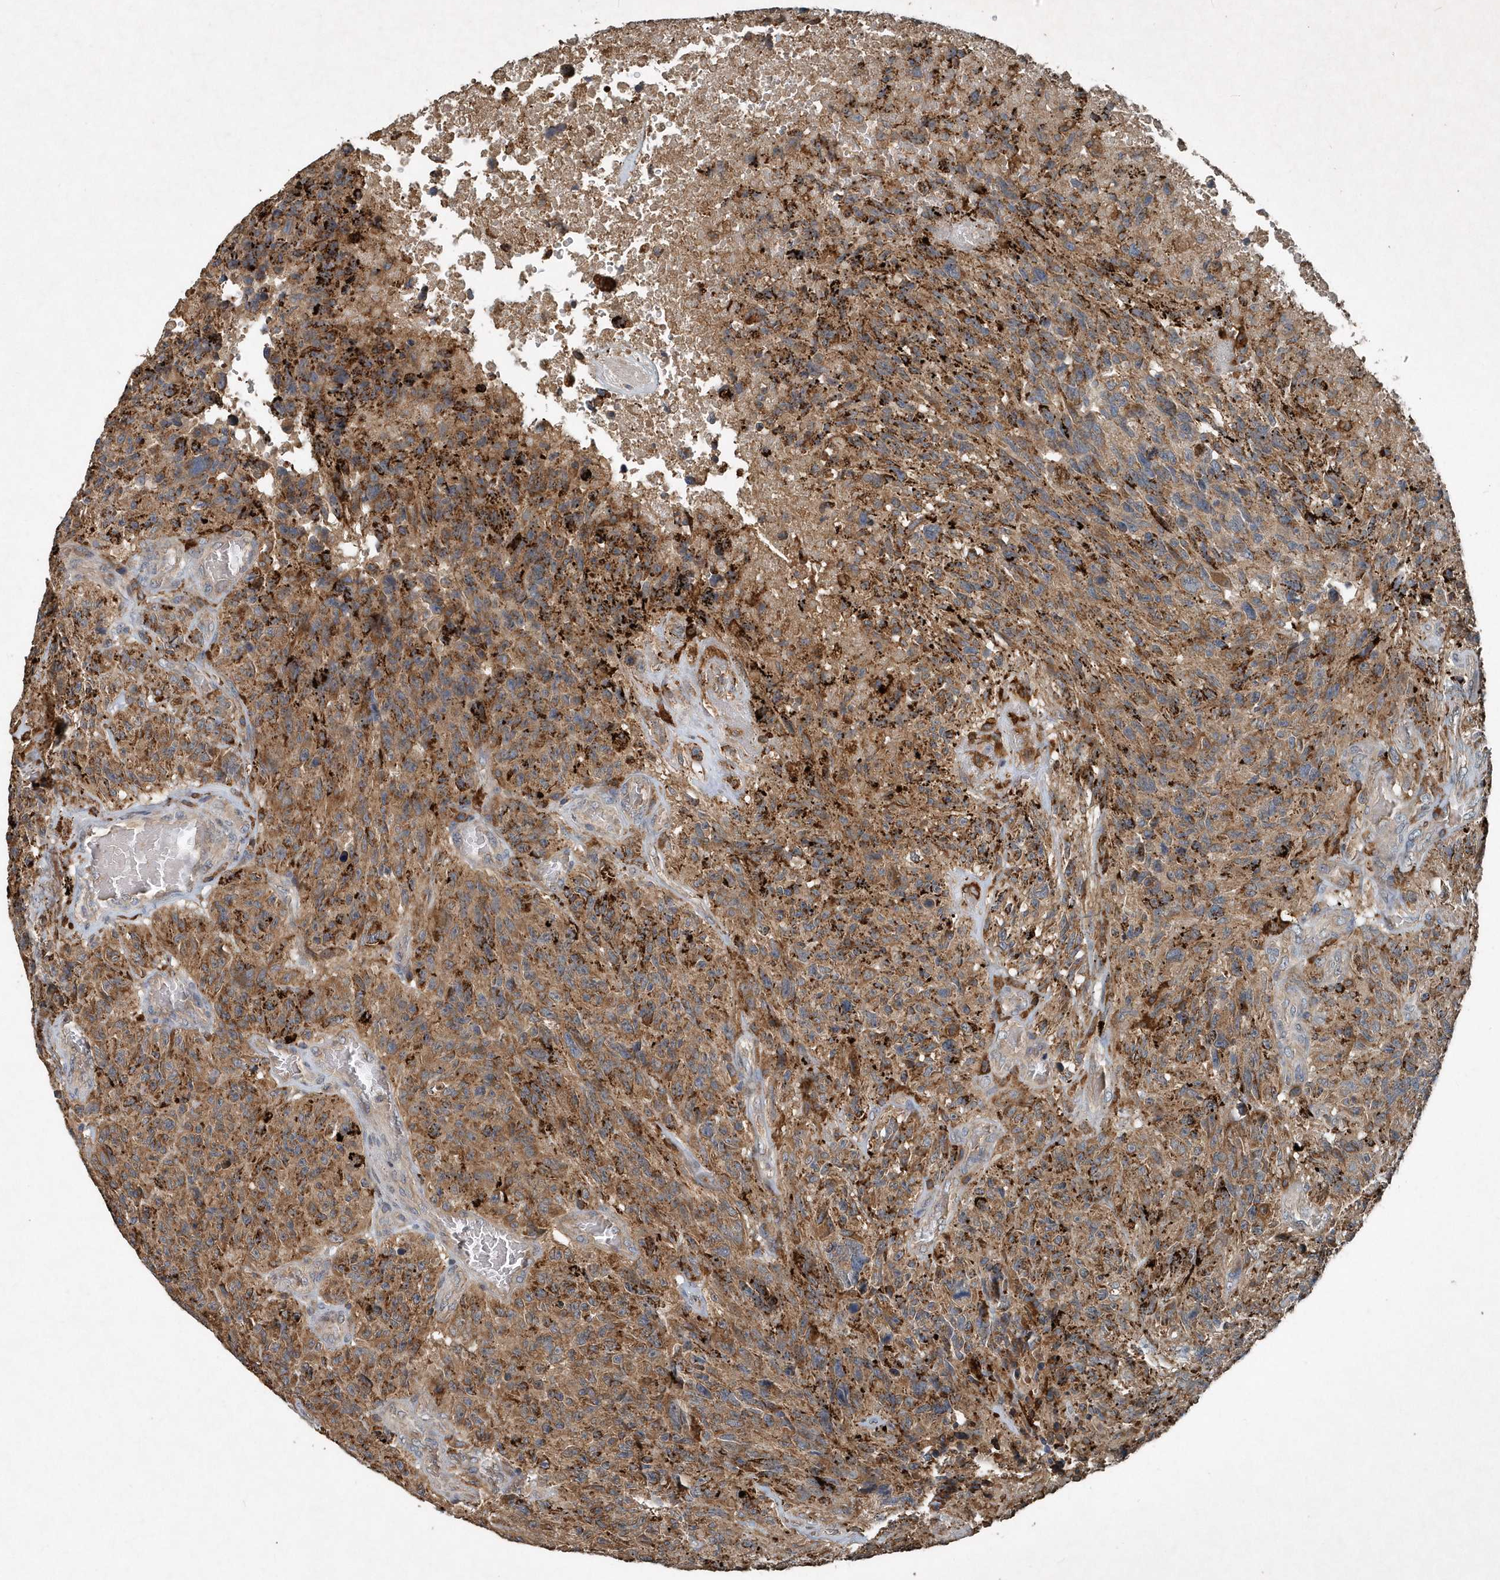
{"staining": {"intensity": "moderate", "quantity": ">75%", "location": "cytoplasmic/membranous"}, "tissue": "glioma", "cell_type": "Tumor cells", "image_type": "cancer", "snomed": [{"axis": "morphology", "description": "Glioma, malignant, High grade"}, {"axis": "topography", "description": "Brain"}], "caption": "Moderate cytoplasmic/membranous protein expression is identified in about >75% of tumor cells in glioma.", "gene": "SCFD2", "patient": {"sex": "male", "age": 69}}